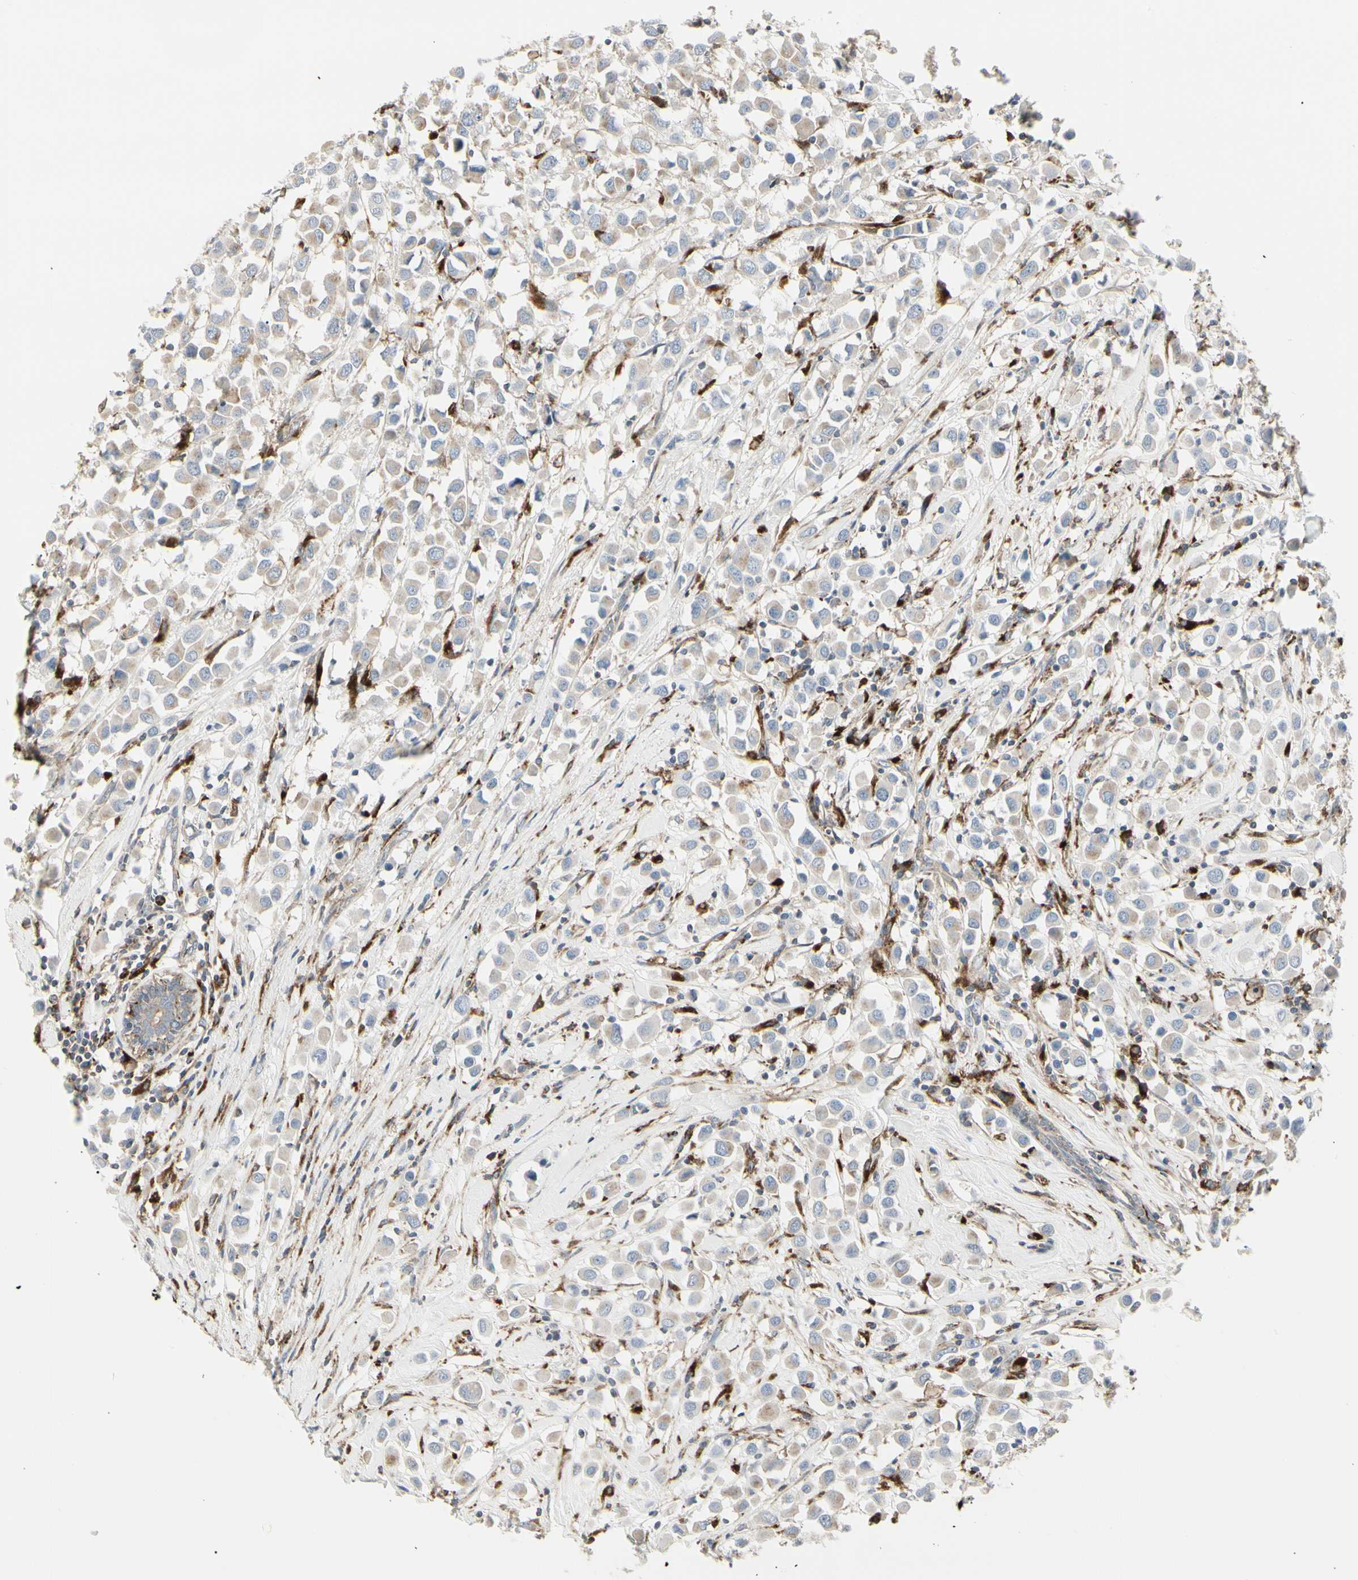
{"staining": {"intensity": "weak", "quantity": "<25%", "location": "cytoplasmic/membranous"}, "tissue": "breast cancer", "cell_type": "Tumor cells", "image_type": "cancer", "snomed": [{"axis": "morphology", "description": "Duct carcinoma"}, {"axis": "topography", "description": "Breast"}], "caption": "The immunohistochemistry histopathology image has no significant staining in tumor cells of breast infiltrating ductal carcinoma tissue.", "gene": "ATP6V1B2", "patient": {"sex": "female", "age": 61}}